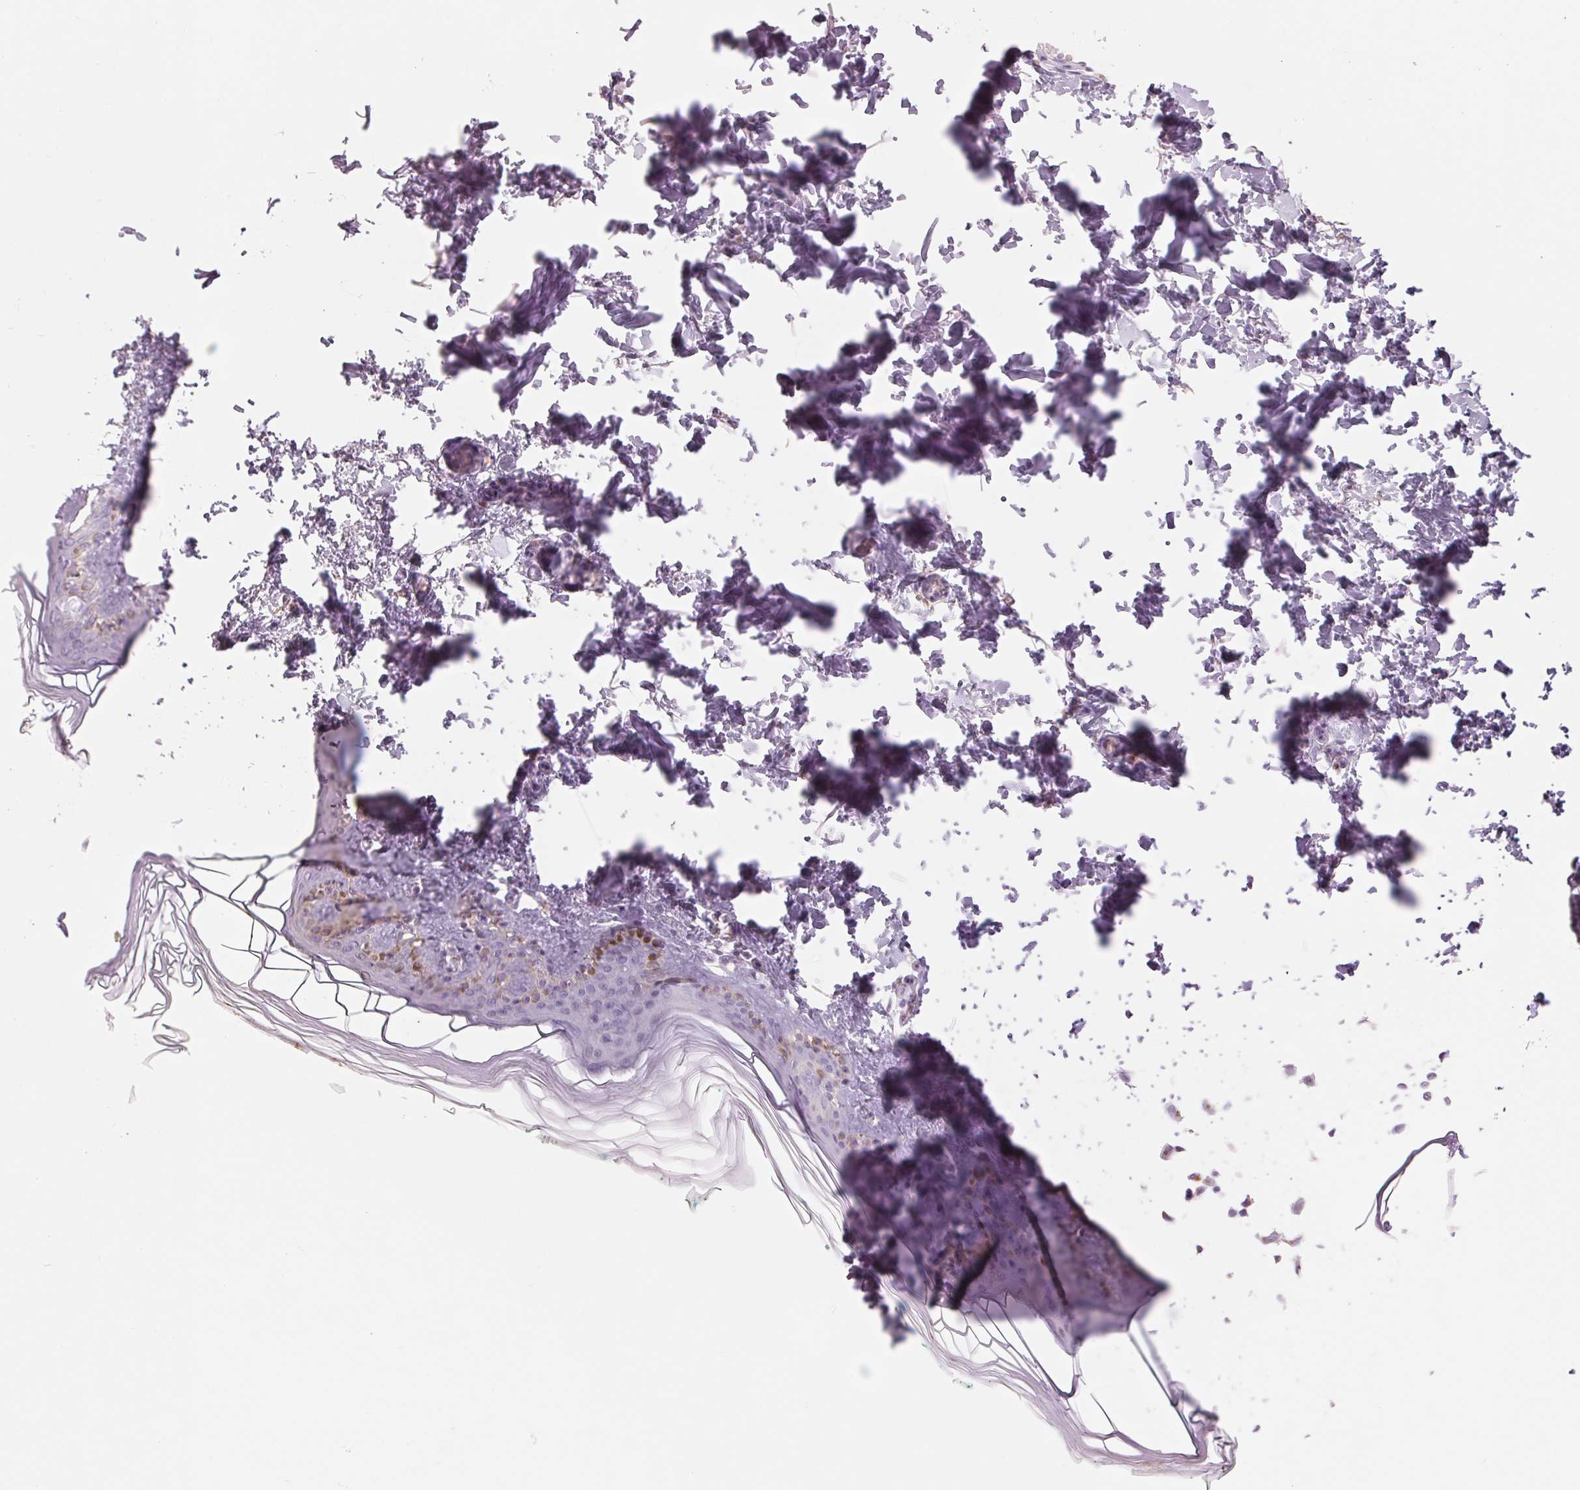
{"staining": {"intensity": "negative", "quantity": "none", "location": "none"}, "tissue": "skin", "cell_type": "Fibroblasts", "image_type": "normal", "snomed": [{"axis": "morphology", "description": "Normal tissue, NOS"}, {"axis": "topography", "description": "Skin"}, {"axis": "topography", "description": "Peripheral nerve tissue"}], "caption": "Immunohistochemistry image of unremarkable skin: human skin stained with DAB (3,3'-diaminobenzidine) reveals no significant protein expression in fibroblasts.", "gene": "GALNT7", "patient": {"sex": "female", "age": 45}}